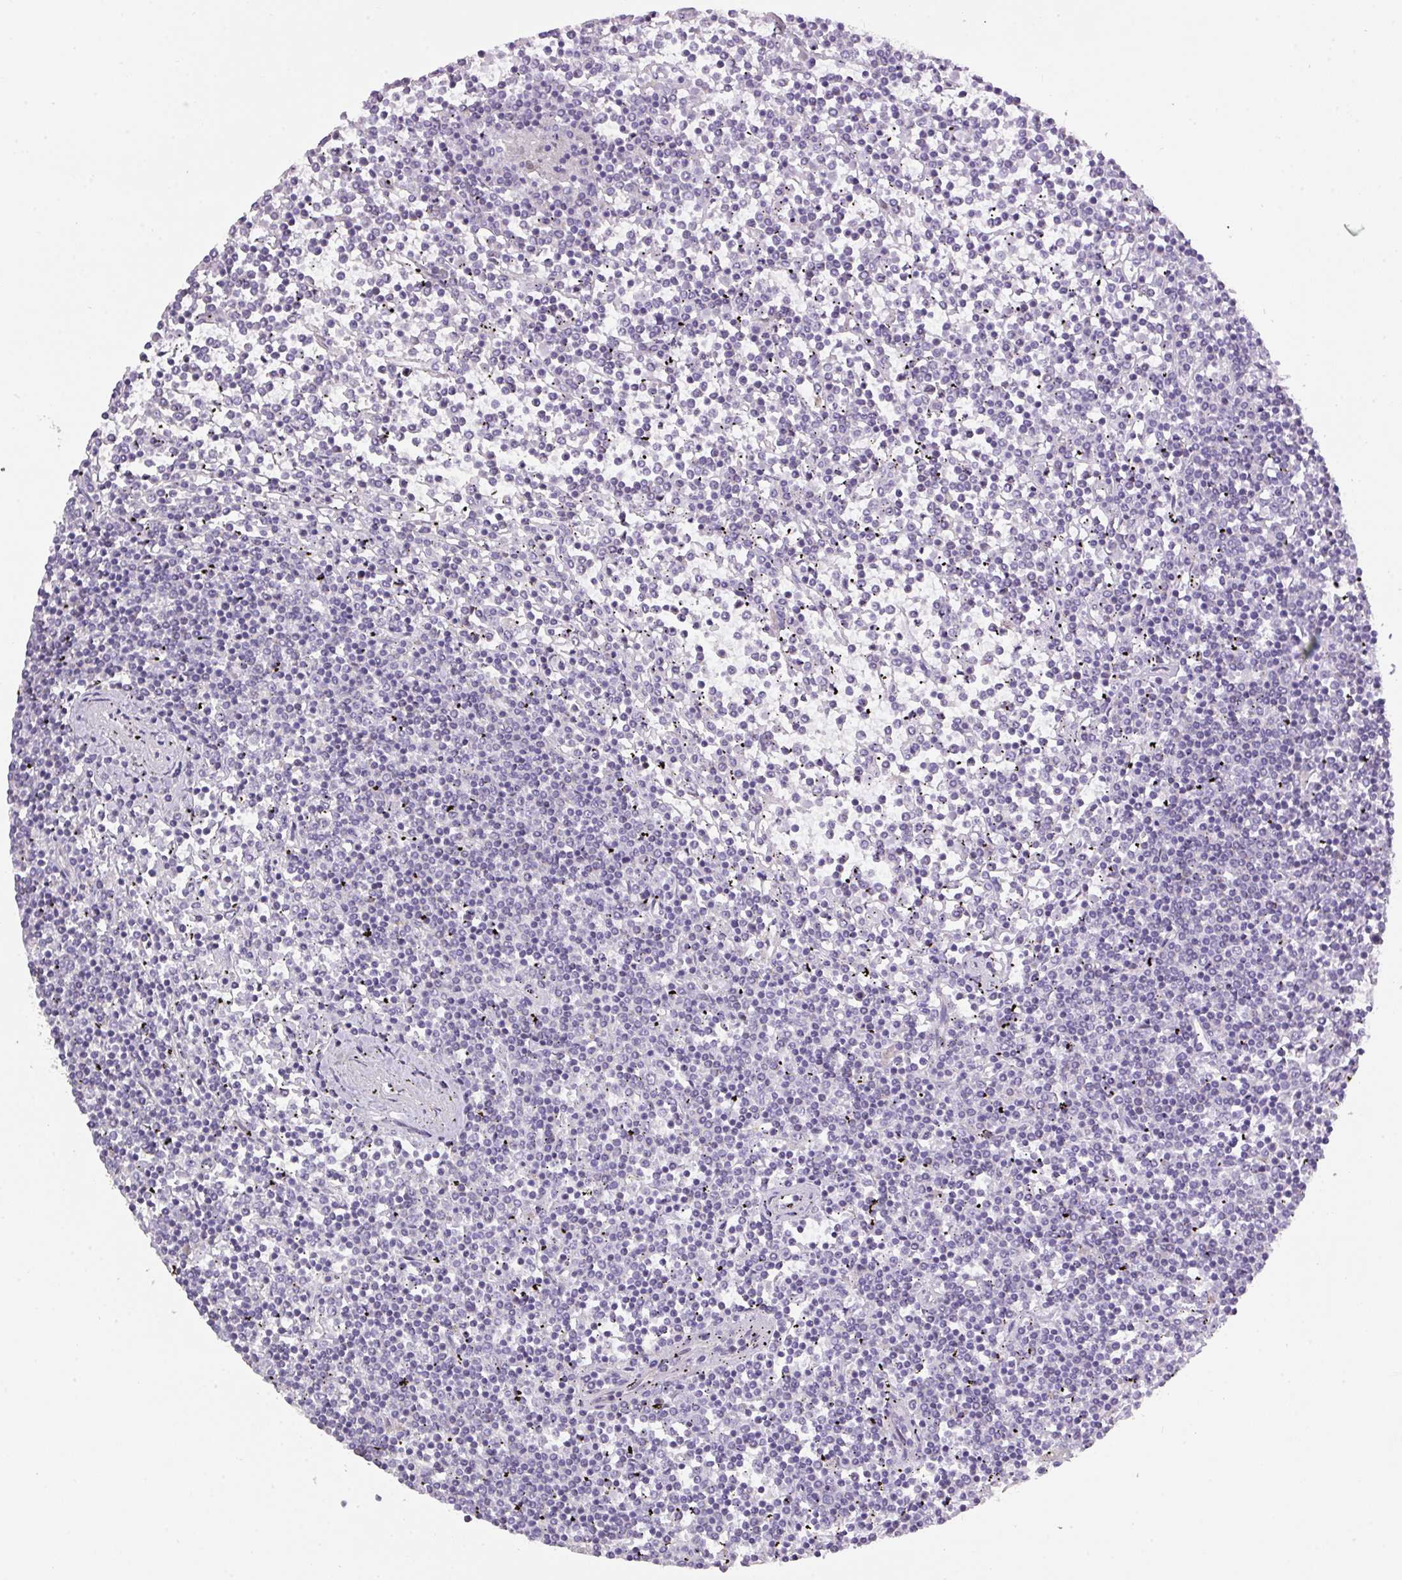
{"staining": {"intensity": "negative", "quantity": "none", "location": "none"}, "tissue": "lymphoma", "cell_type": "Tumor cells", "image_type": "cancer", "snomed": [{"axis": "morphology", "description": "Malignant lymphoma, non-Hodgkin's type, Low grade"}, {"axis": "topography", "description": "Spleen"}], "caption": "Malignant lymphoma, non-Hodgkin's type (low-grade) stained for a protein using immunohistochemistry displays no positivity tumor cells.", "gene": "ANKRD13B", "patient": {"sex": "female", "age": 19}}